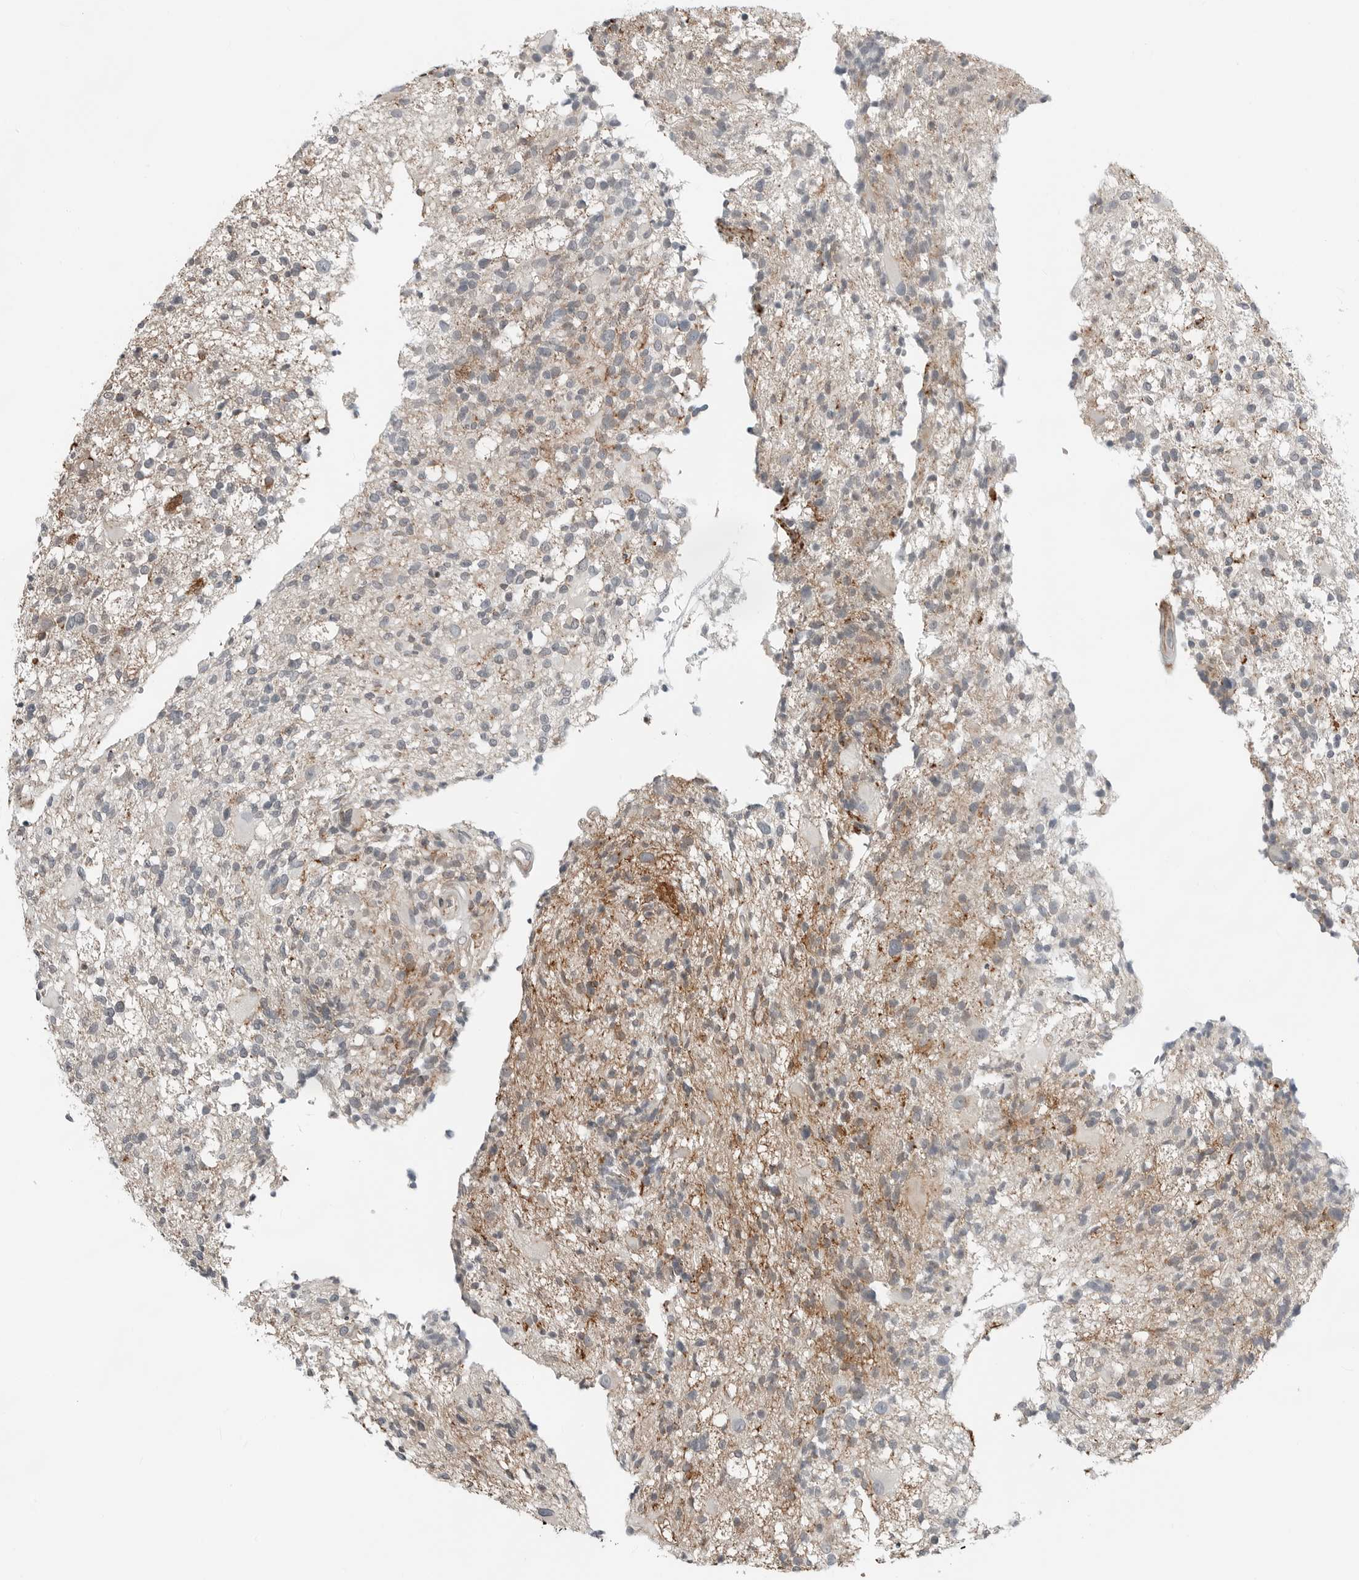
{"staining": {"intensity": "moderate", "quantity": "<25%", "location": "cytoplasmic/membranous"}, "tissue": "glioma", "cell_type": "Tumor cells", "image_type": "cancer", "snomed": [{"axis": "morphology", "description": "Glioma, malignant, High grade"}, {"axis": "morphology", "description": "Glioblastoma, NOS"}, {"axis": "topography", "description": "Brain"}], "caption": "Human glioma stained for a protein (brown) demonstrates moderate cytoplasmic/membranous positive expression in about <25% of tumor cells.", "gene": "LEFTY2", "patient": {"sex": "male", "age": 60}}